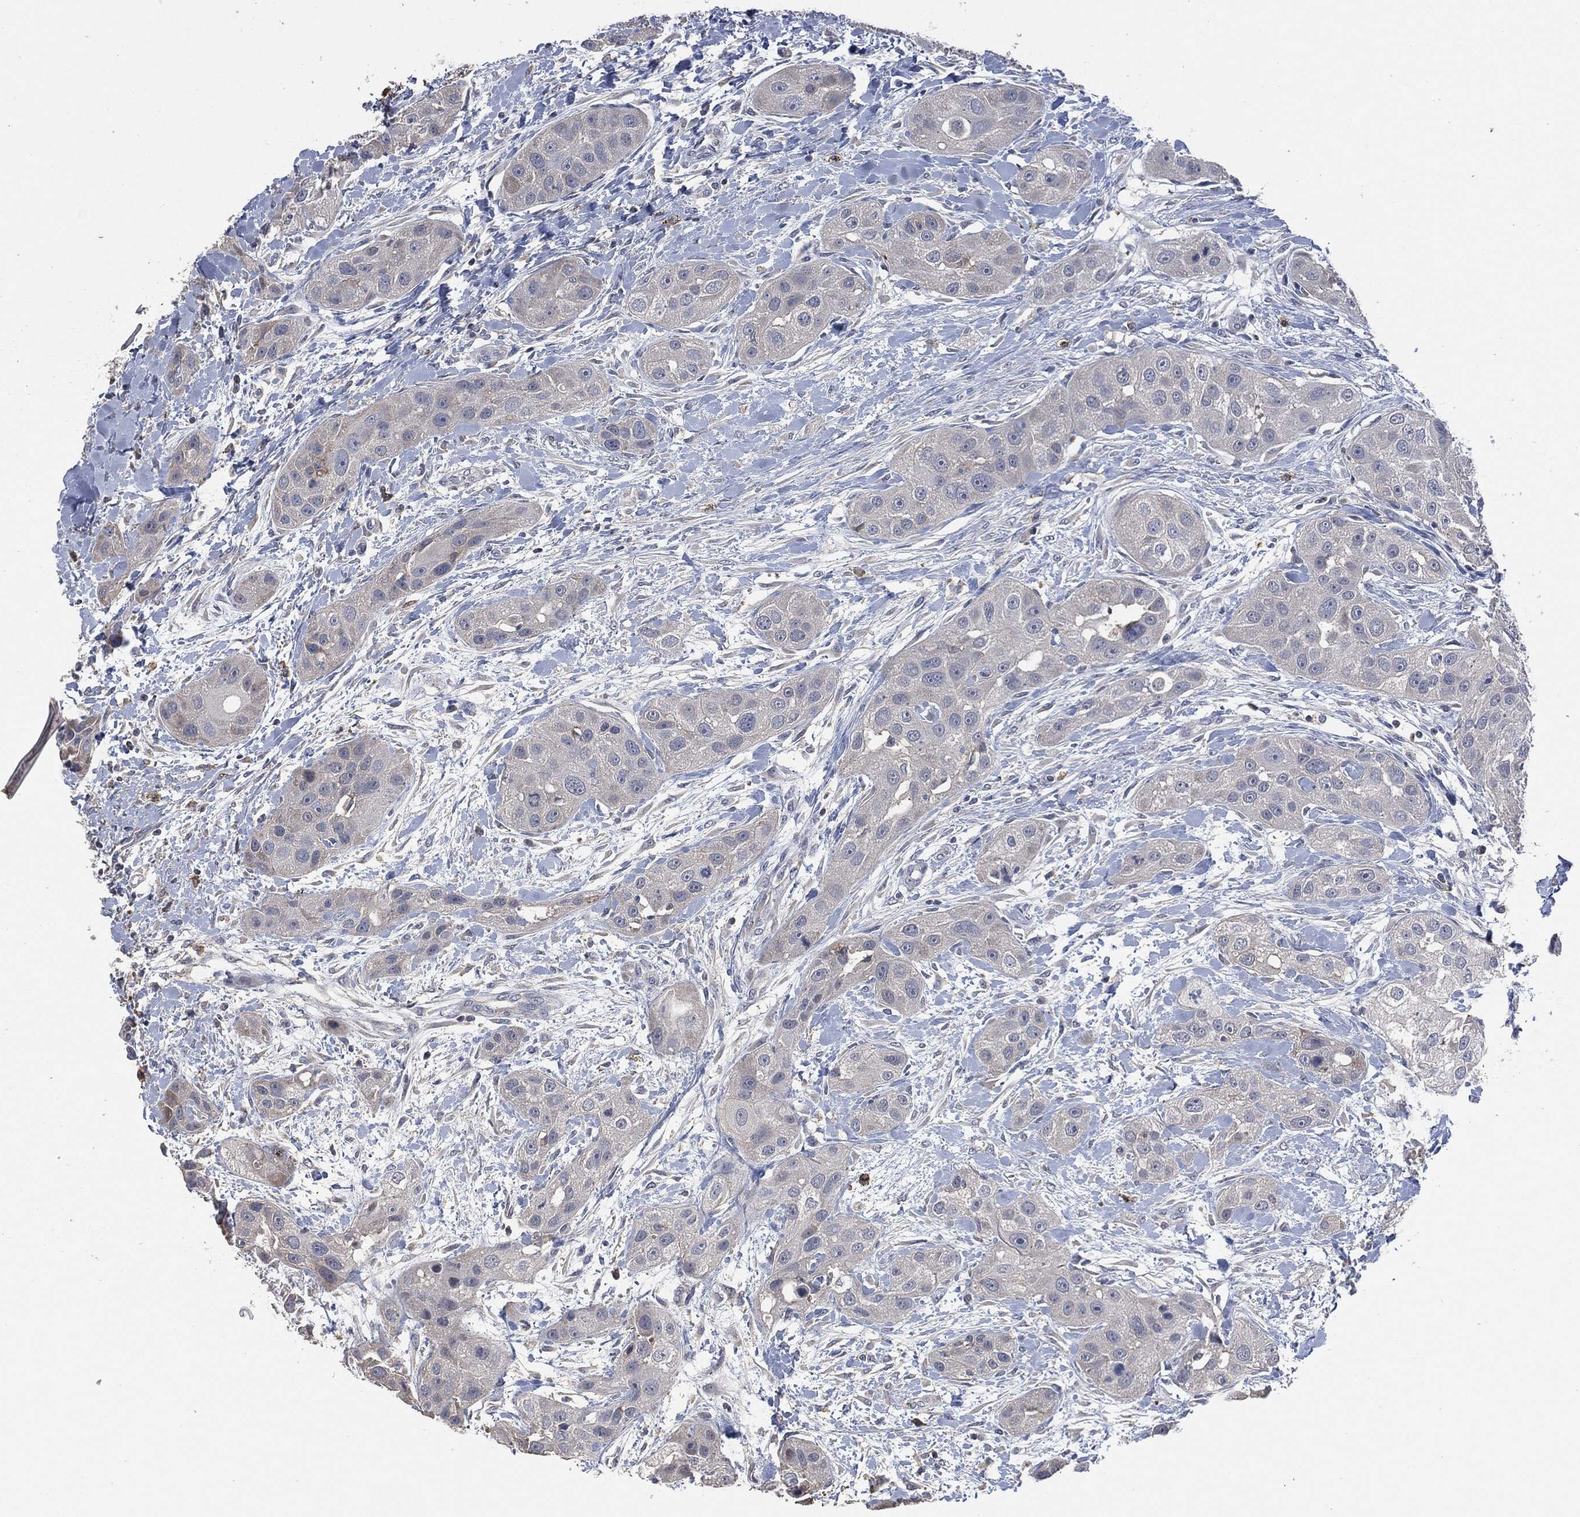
{"staining": {"intensity": "weak", "quantity": "25%-75%", "location": "cytoplasmic/membranous"}, "tissue": "head and neck cancer", "cell_type": "Tumor cells", "image_type": "cancer", "snomed": [{"axis": "morphology", "description": "Normal tissue, NOS"}, {"axis": "morphology", "description": "Squamous cell carcinoma, NOS"}, {"axis": "topography", "description": "Skeletal muscle"}, {"axis": "topography", "description": "Head-Neck"}], "caption": "About 25%-75% of tumor cells in human head and neck squamous cell carcinoma reveal weak cytoplasmic/membranous protein positivity as visualized by brown immunohistochemical staining.", "gene": "CD33", "patient": {"sex": "male", "age": 51}}